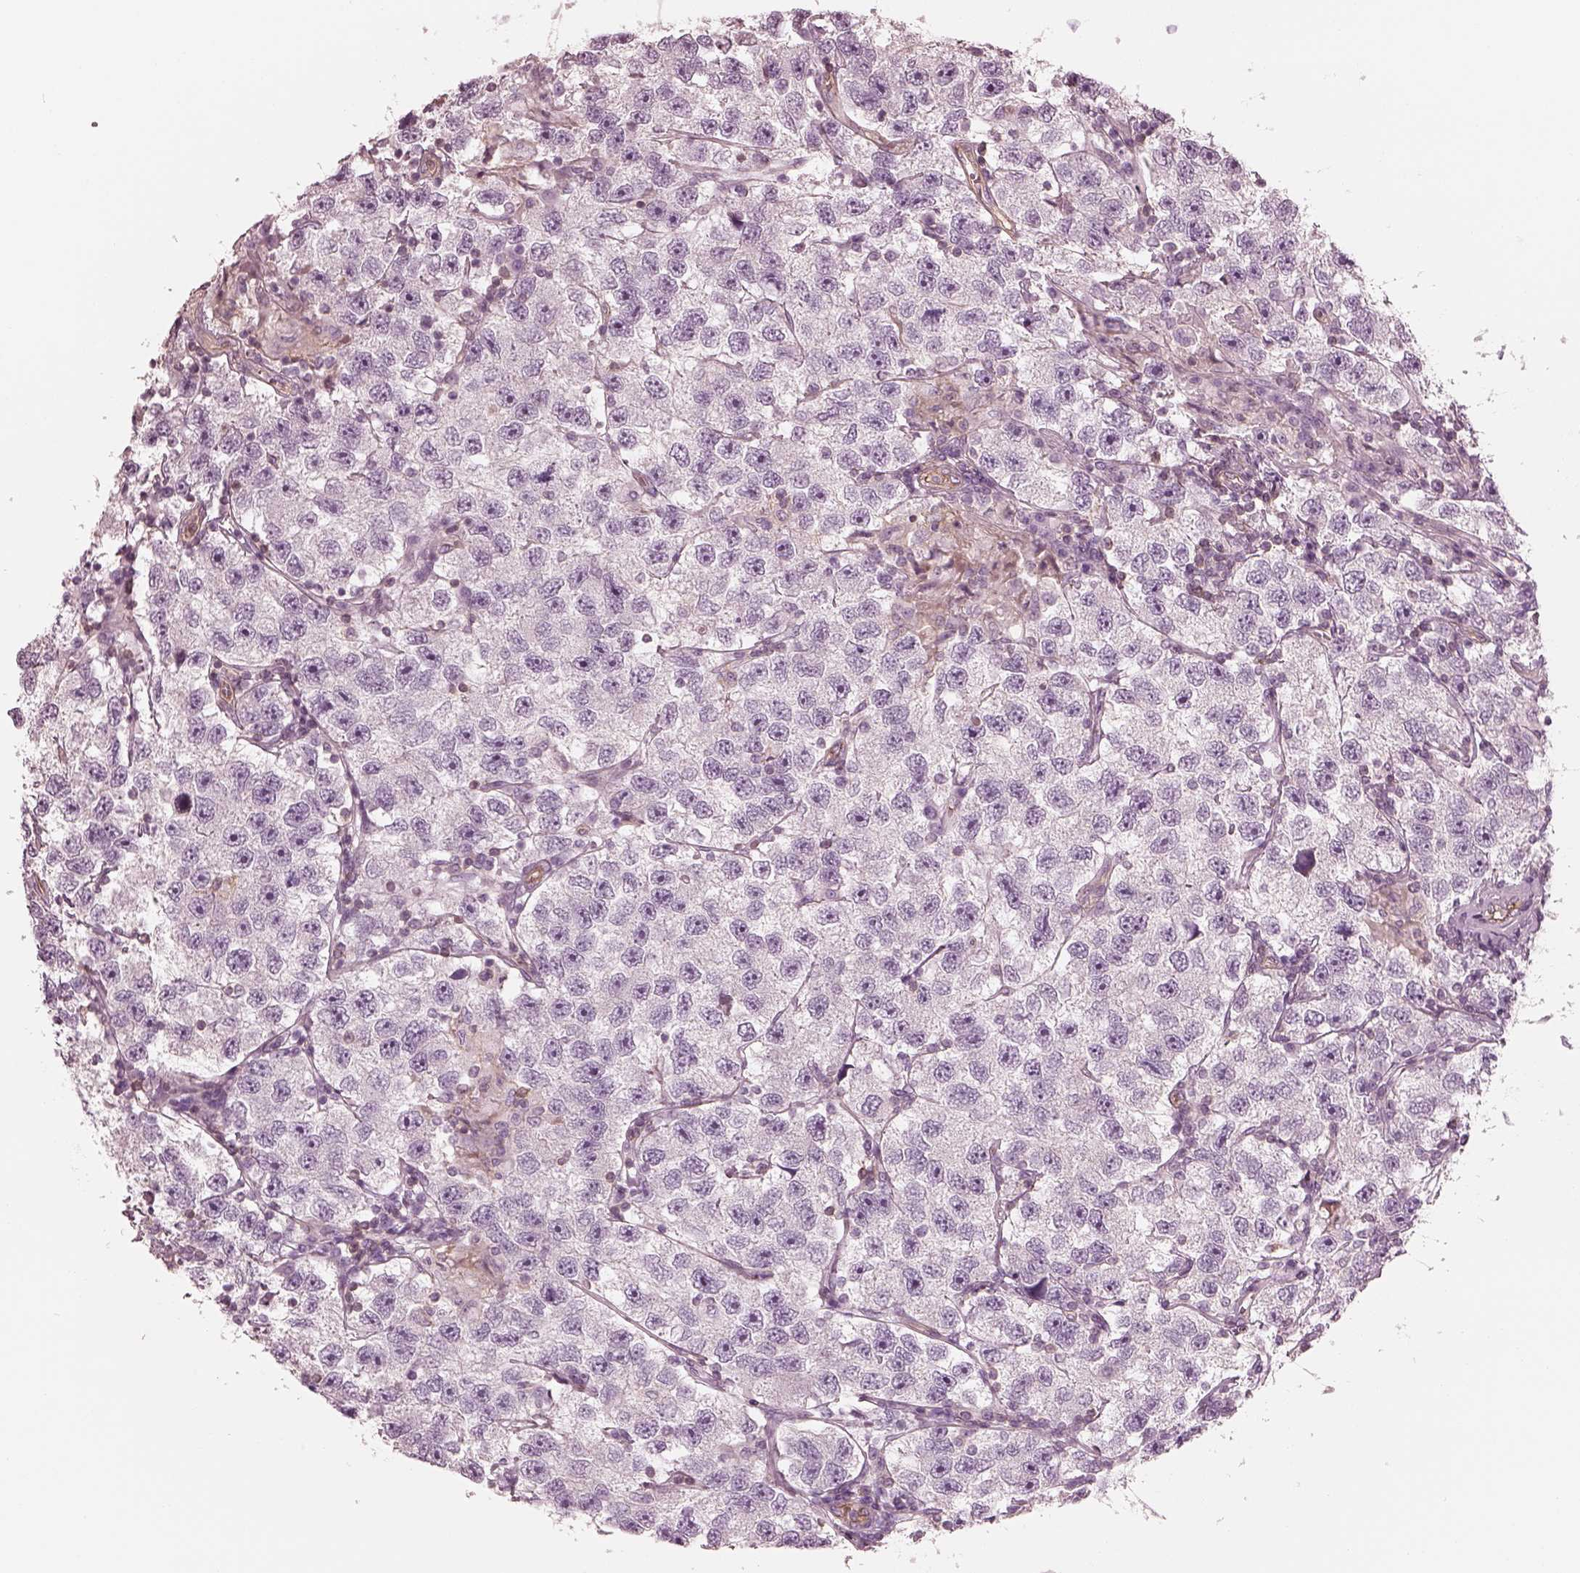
{"staining": {"intensity": "negative", "quantity": "none", "location": "none"}, "tissue": "testis cancer", "cell_type": "Tumor cells", "image_type": "cancer", "snomed": [{"axis": "morphology", "description": "Seminoma, NOS"}, {"axis": "topography", "description": "Testis"}], "caption": "The immunohistochemistry (IHC) histopathology image has no significant staining in tumor cells of testis seminoma tissue.", "gene": "ELAPOR1", "patient": {"sex": "male", "age": 26}}